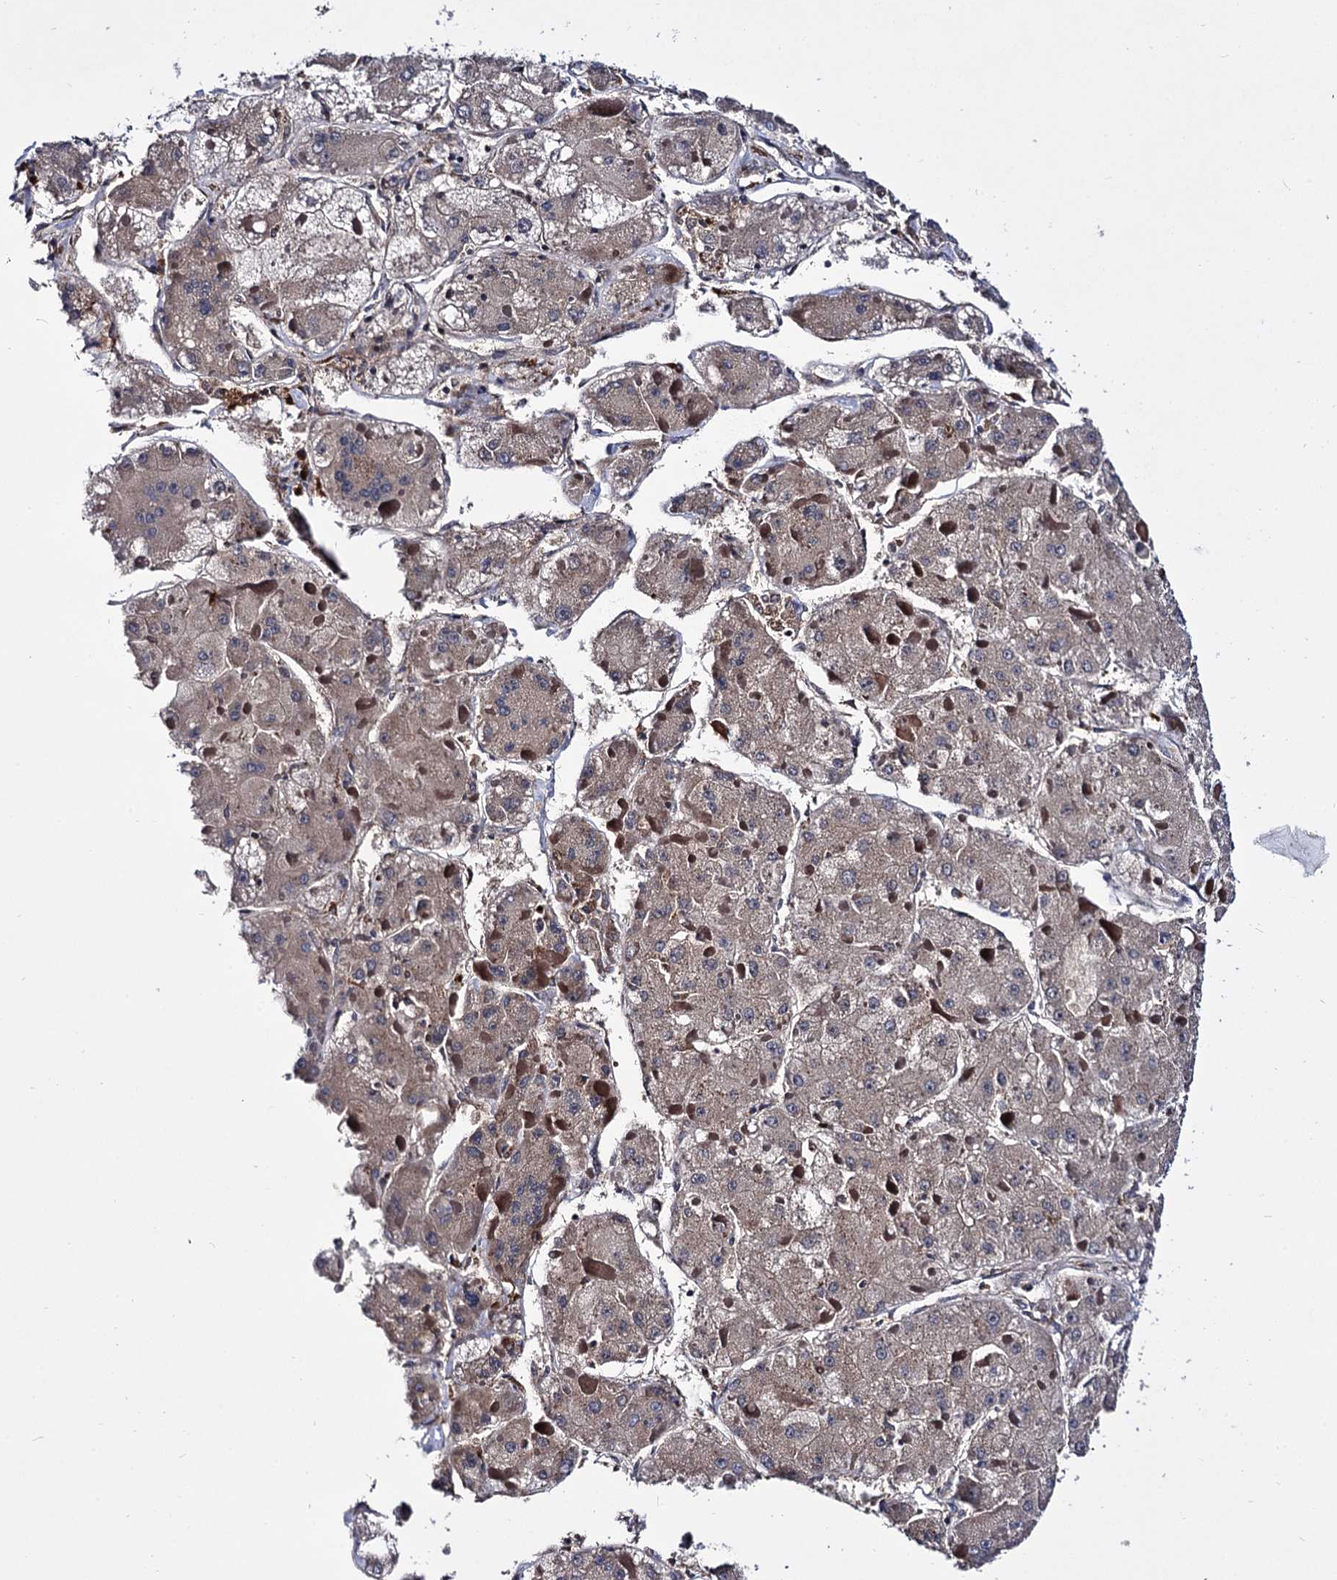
{"staining": {"intensity": "weak", "quantity": ">75%", "location": "cytoplasmic/membranous"}, "tissue": "liver cancer", "cell_type": "Tumor cells", "image_type": "cancer", "snomed": [{"axis": "morphology", "description": "Carcinoma, Hepatocellular, NOS"}, {"axis": "topography", "description": "Liver"}], "caption": "Protein staining demonstrates weak cytoplasmic/membranous positivity in about >75% of tumor cells in hepatocellular carcinoma (liver).", "gene": "MICAL2", "patient": {"sex": "female", "age": 73}}